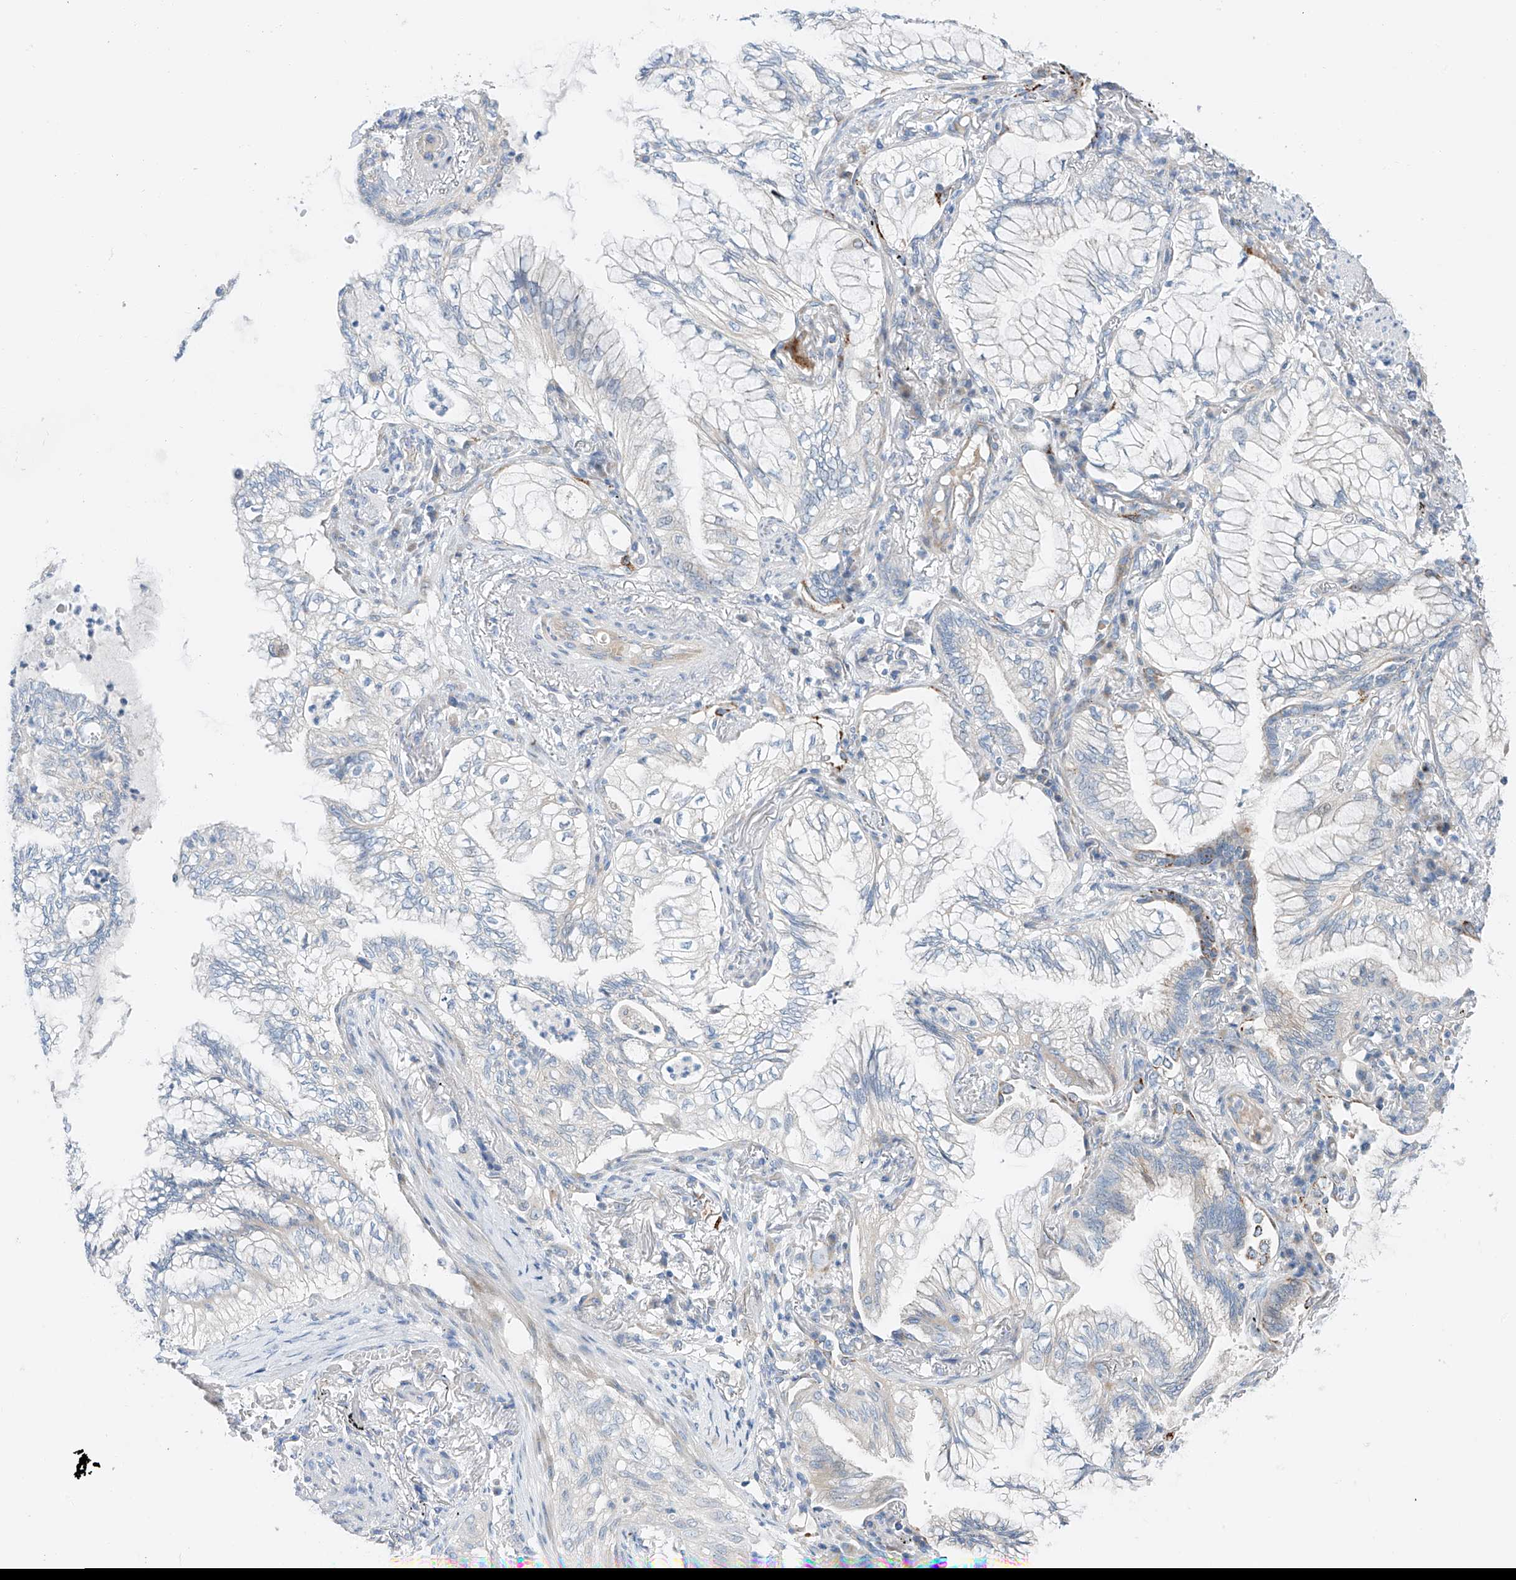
{"staining": {"intensity": "negative", "quantity": "none", "location": "none"}, "tissue": "lung cancer", "cell_type": "Tumor cells", "image_type": "cancer", "snomed": [{"axis": "morphology", "description": "Adenocarcinoma, NOS"}, {"axis": "topography", "description": "Lung"}], "caption": "High magnification brightfield microscopy of lung adenocarcinoma stained with DAB (3,3'-diaminobenzidine) (brown) and counterstained with hematoxylin (blue): tumor cells show no significant positivity. The staining was performed using DAB (3,3'-diaminobenzidine) to visualize the protein expression in brown, while the nuclei were stained in blue with hematoxylin (Magnification: 20x).", "gene": "CLDND1", "patient": {"sex": "female", "age": 70}}